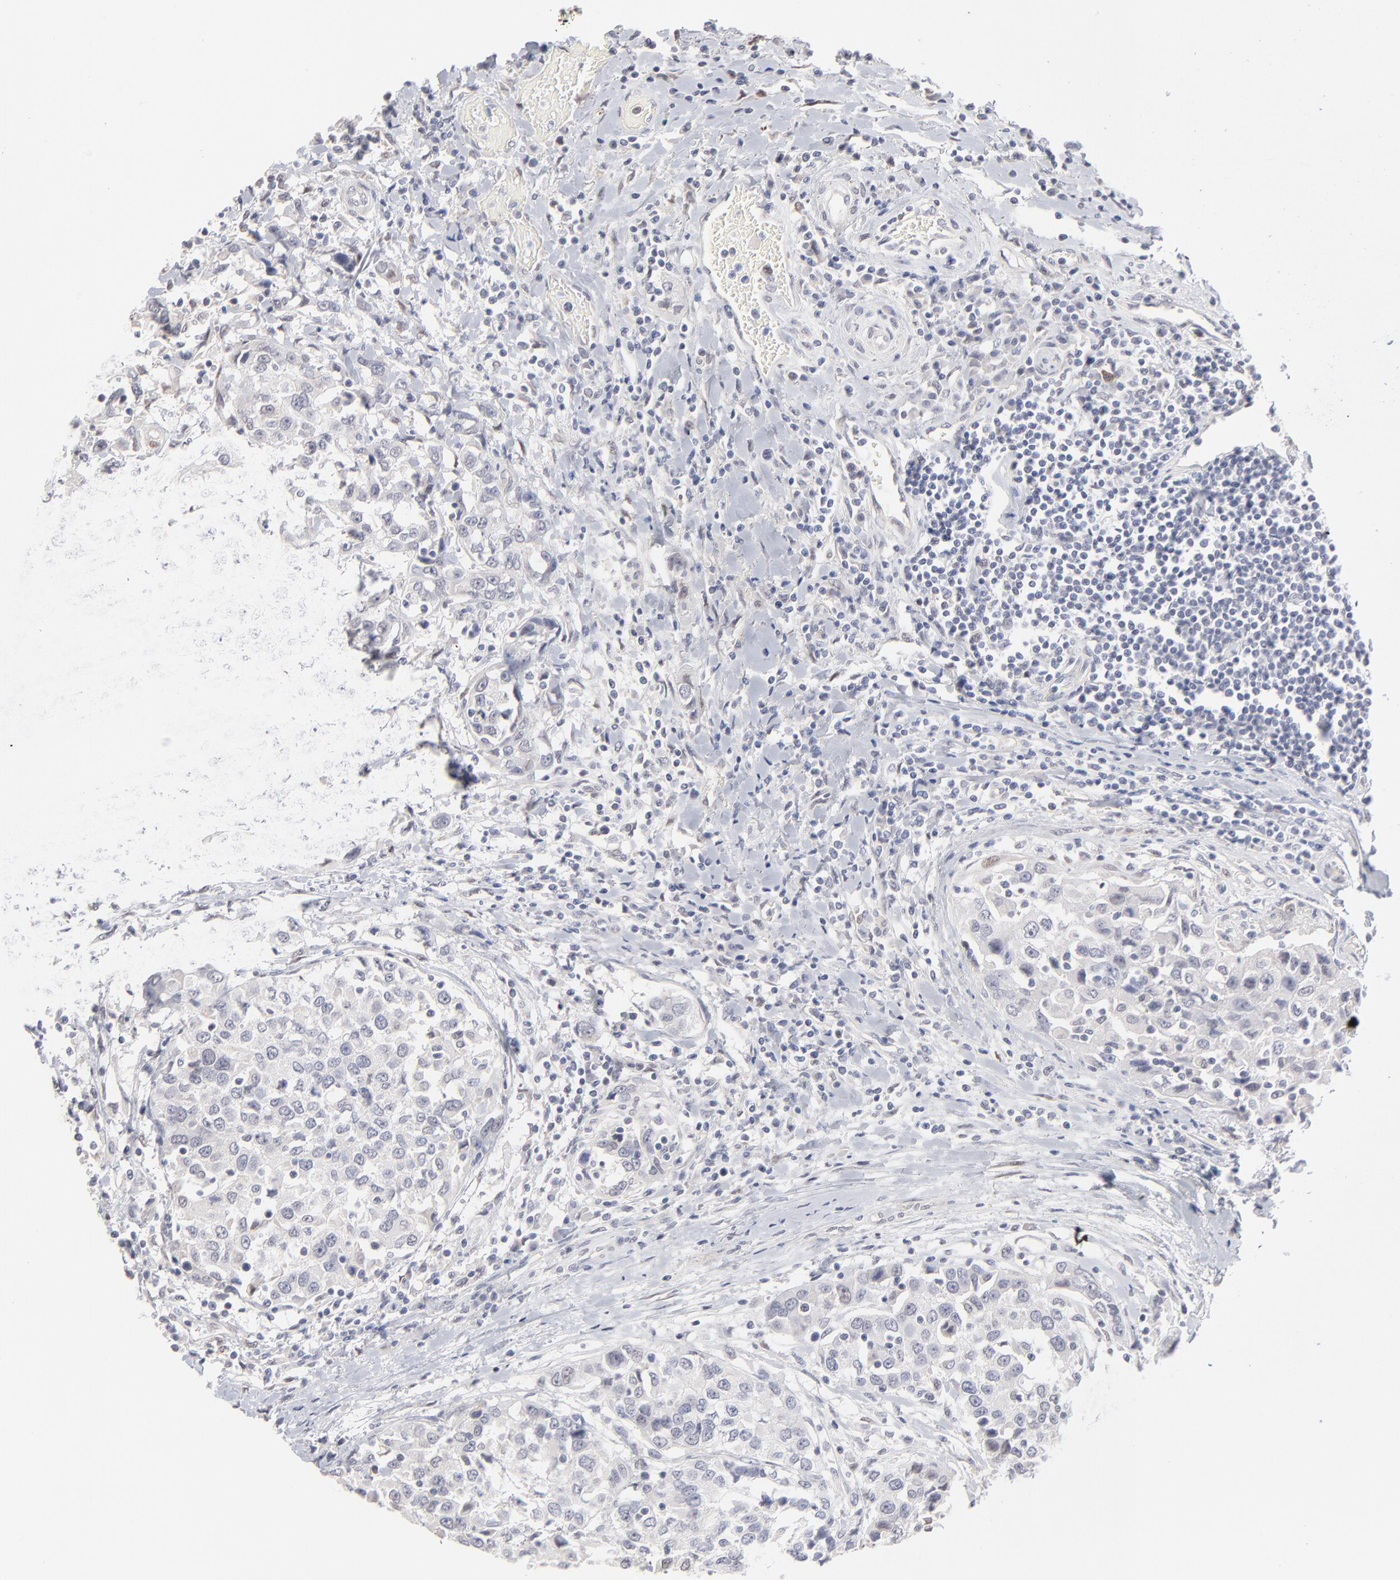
{"staining": {"intensity": "negative", "quantity": "none", "location": "none"}, "tissue": "urothelial cancer", "cell_type": "Tumor cells", "image_type": "cancer", "snomed": [{"axis": "morphology", "description": "Urothelial carcinoma, High grade"}, {"axis": "topography", "description": "Urinary bladder"}], "caption": "Tumor cells are negative for protein expression in human high-grade urothelial carcinoma. (DAB (3,3'-diaminobenzidine) immunohistochemistry visualized using brightfield microscopy, high magnification).", "gene": "RBM3", "patient": {"sex": "female", "age": 80}}